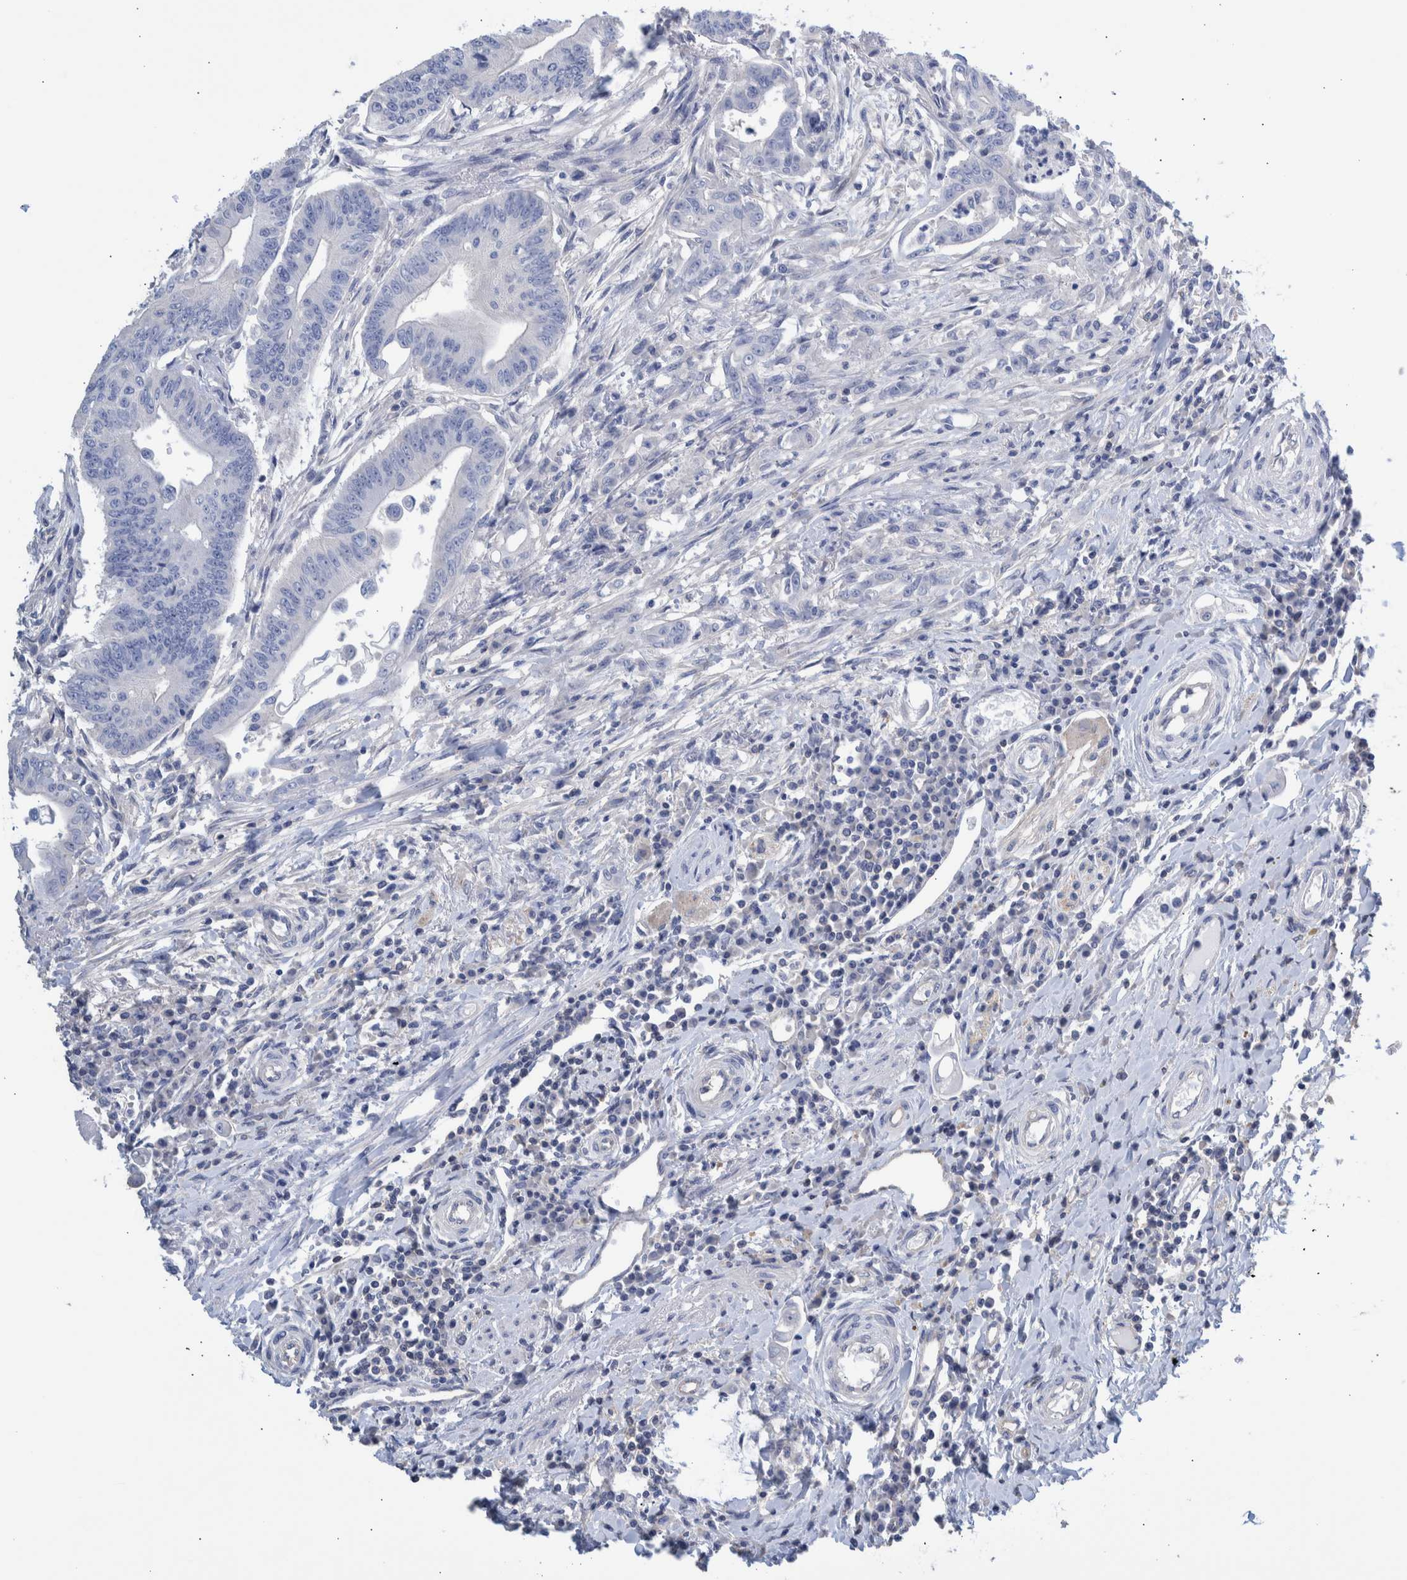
{"staining": {"intensity": "negative", "quantity": "none", "location": "none"}, "tissue": "colorectal cancer", "cell_type": "Tumor cells", "image_type": "cancer", "snomed": [{"axis": "morphology", "description": "Adenoma, NOS"}, {"axis": "morphology", "description": "Adenocarcinoma, NOS"}, {"axis": "topography", "description": "Colon"}], "caption": "The micrograph shows no significant positivity in tumor cells of colorectal cancer (adenocarcinoma).", "gene": "PPP3CC", "patient": {"sex": "male", "age": 79}}